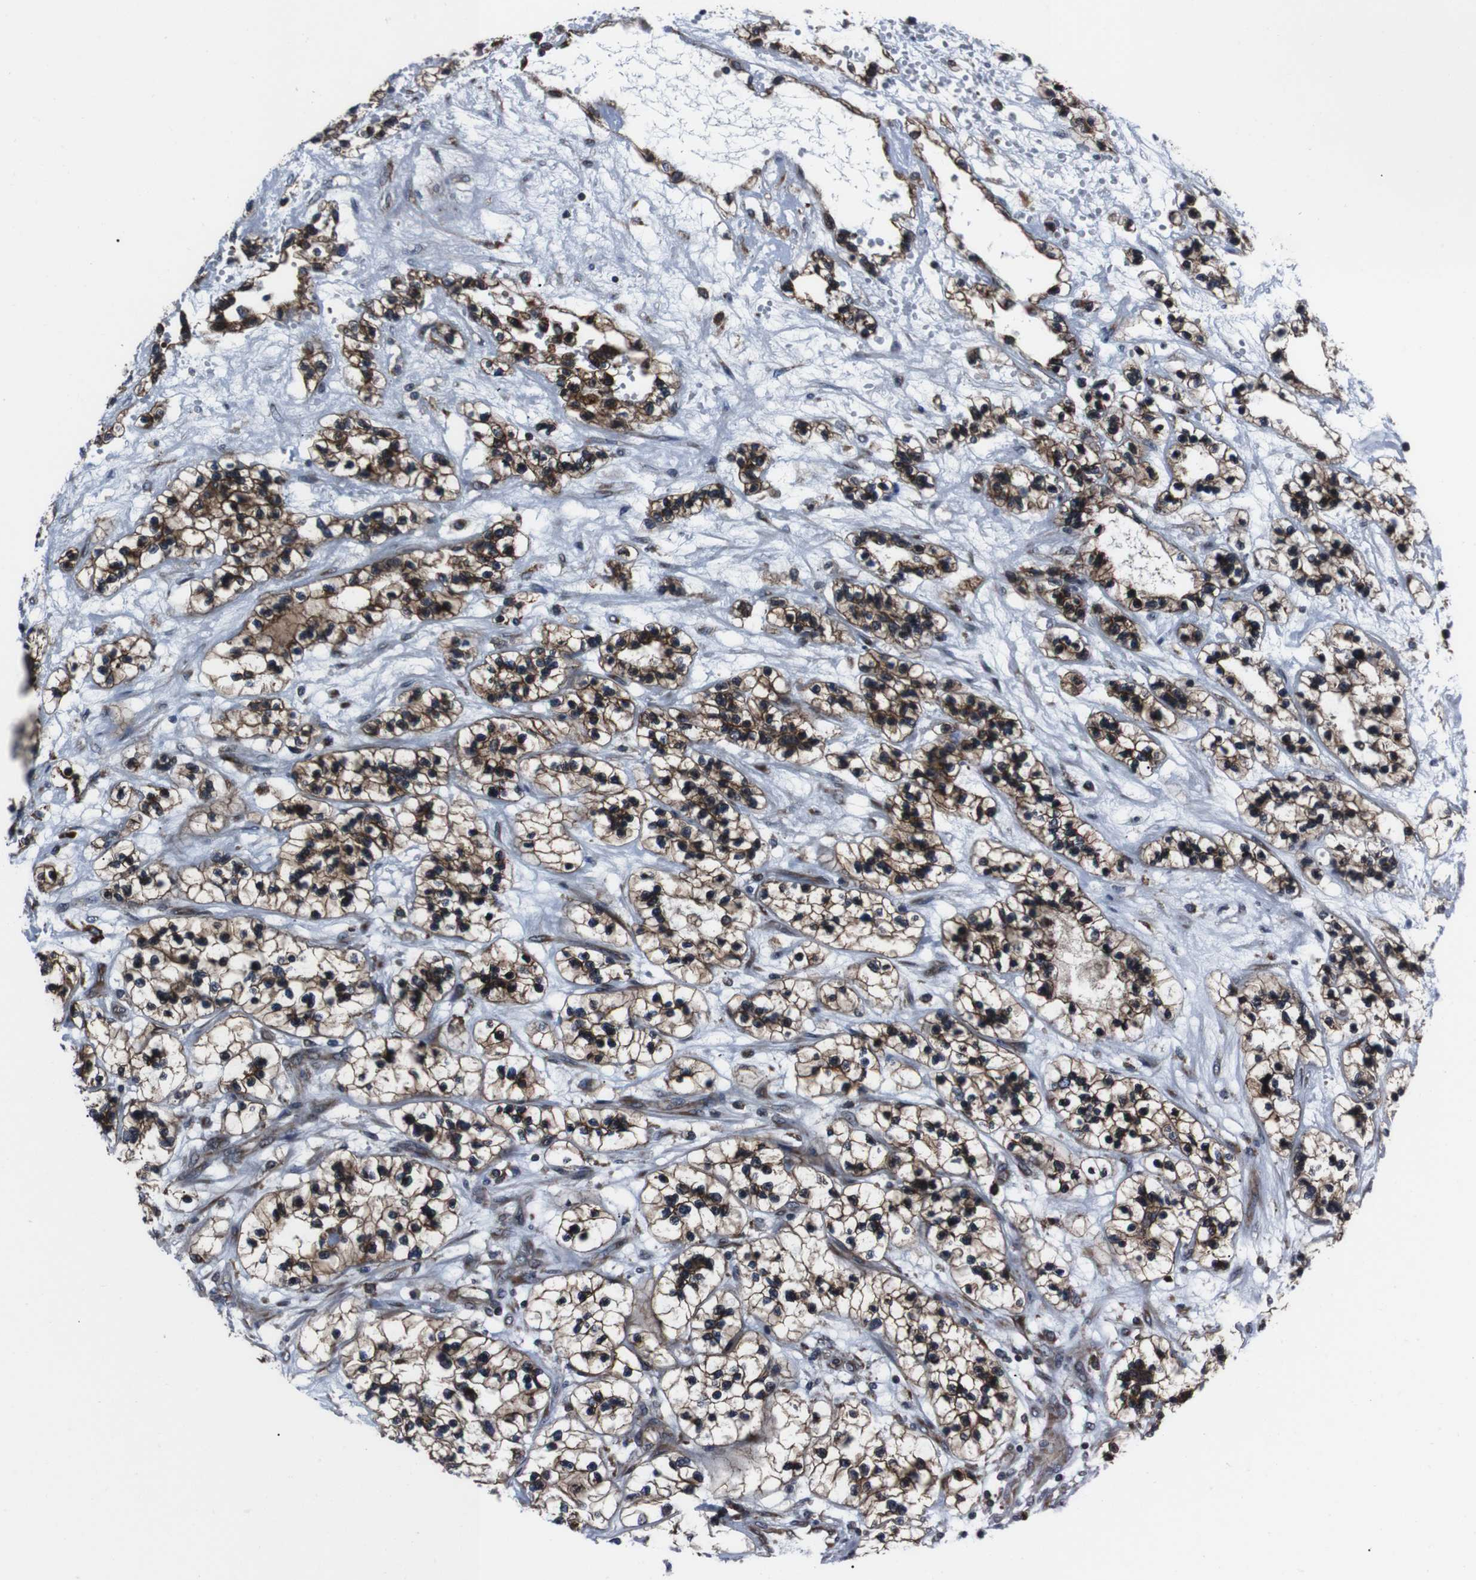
{"staining": {"intensity": "moderate", "quantity": ">75%", "location": "cytoplasmic/membranous"}, "tissue": "renal cancer", "cell_type": "Tumor cells", "image_type": "cancer", "snomed": [{"axis": "morphology", "description": "Adenocarcinoma, NOS"}, {"axis": "topography", "description": "Kidney"}], "caption": "Renal cancer stained for a protein (brown) reveals moderate cytoplasmic/membranous positive positivity in approximately >75% of tumor cells.", "gene": "EIF4A2", "patient": {"sex": "female", "age": 57}}